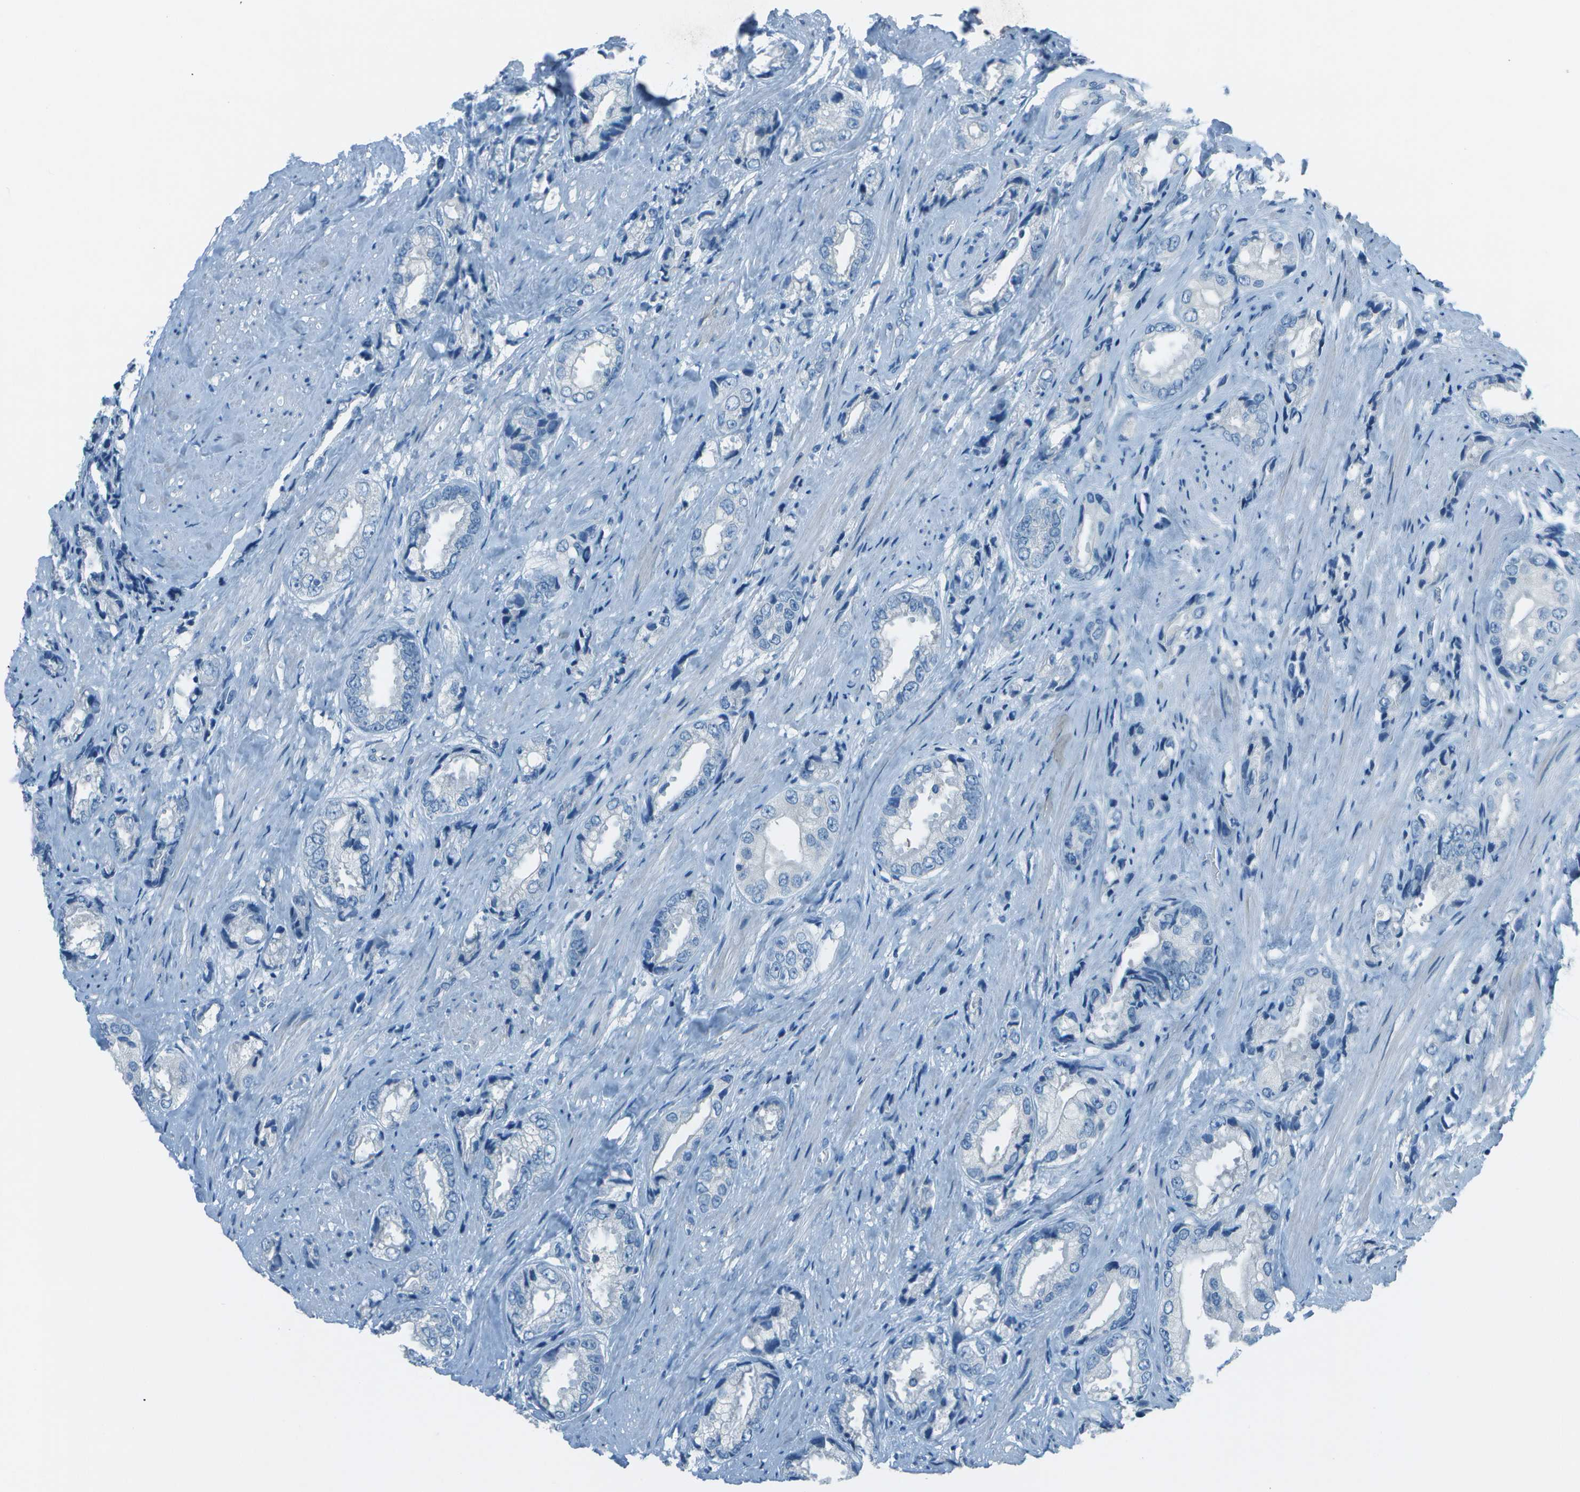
{"staining": {"intensity": "negative", "quantity": "none", "location": "none"}, "tissue": "prostate cancer", "cell_type": "Tumor cells", "image_type": "cancer", "snomed": [{"axis": "morphology", "description": "Adenocarcinoma, High grade"}, {"axis": "topography", "description": "Prostate"}], "caption": "Tumor cells show no significant protein expression in high-grade adenocarcinoma (prostate).", "gene": "FGF1", "patient": {"sex": "male", "age": 61}}